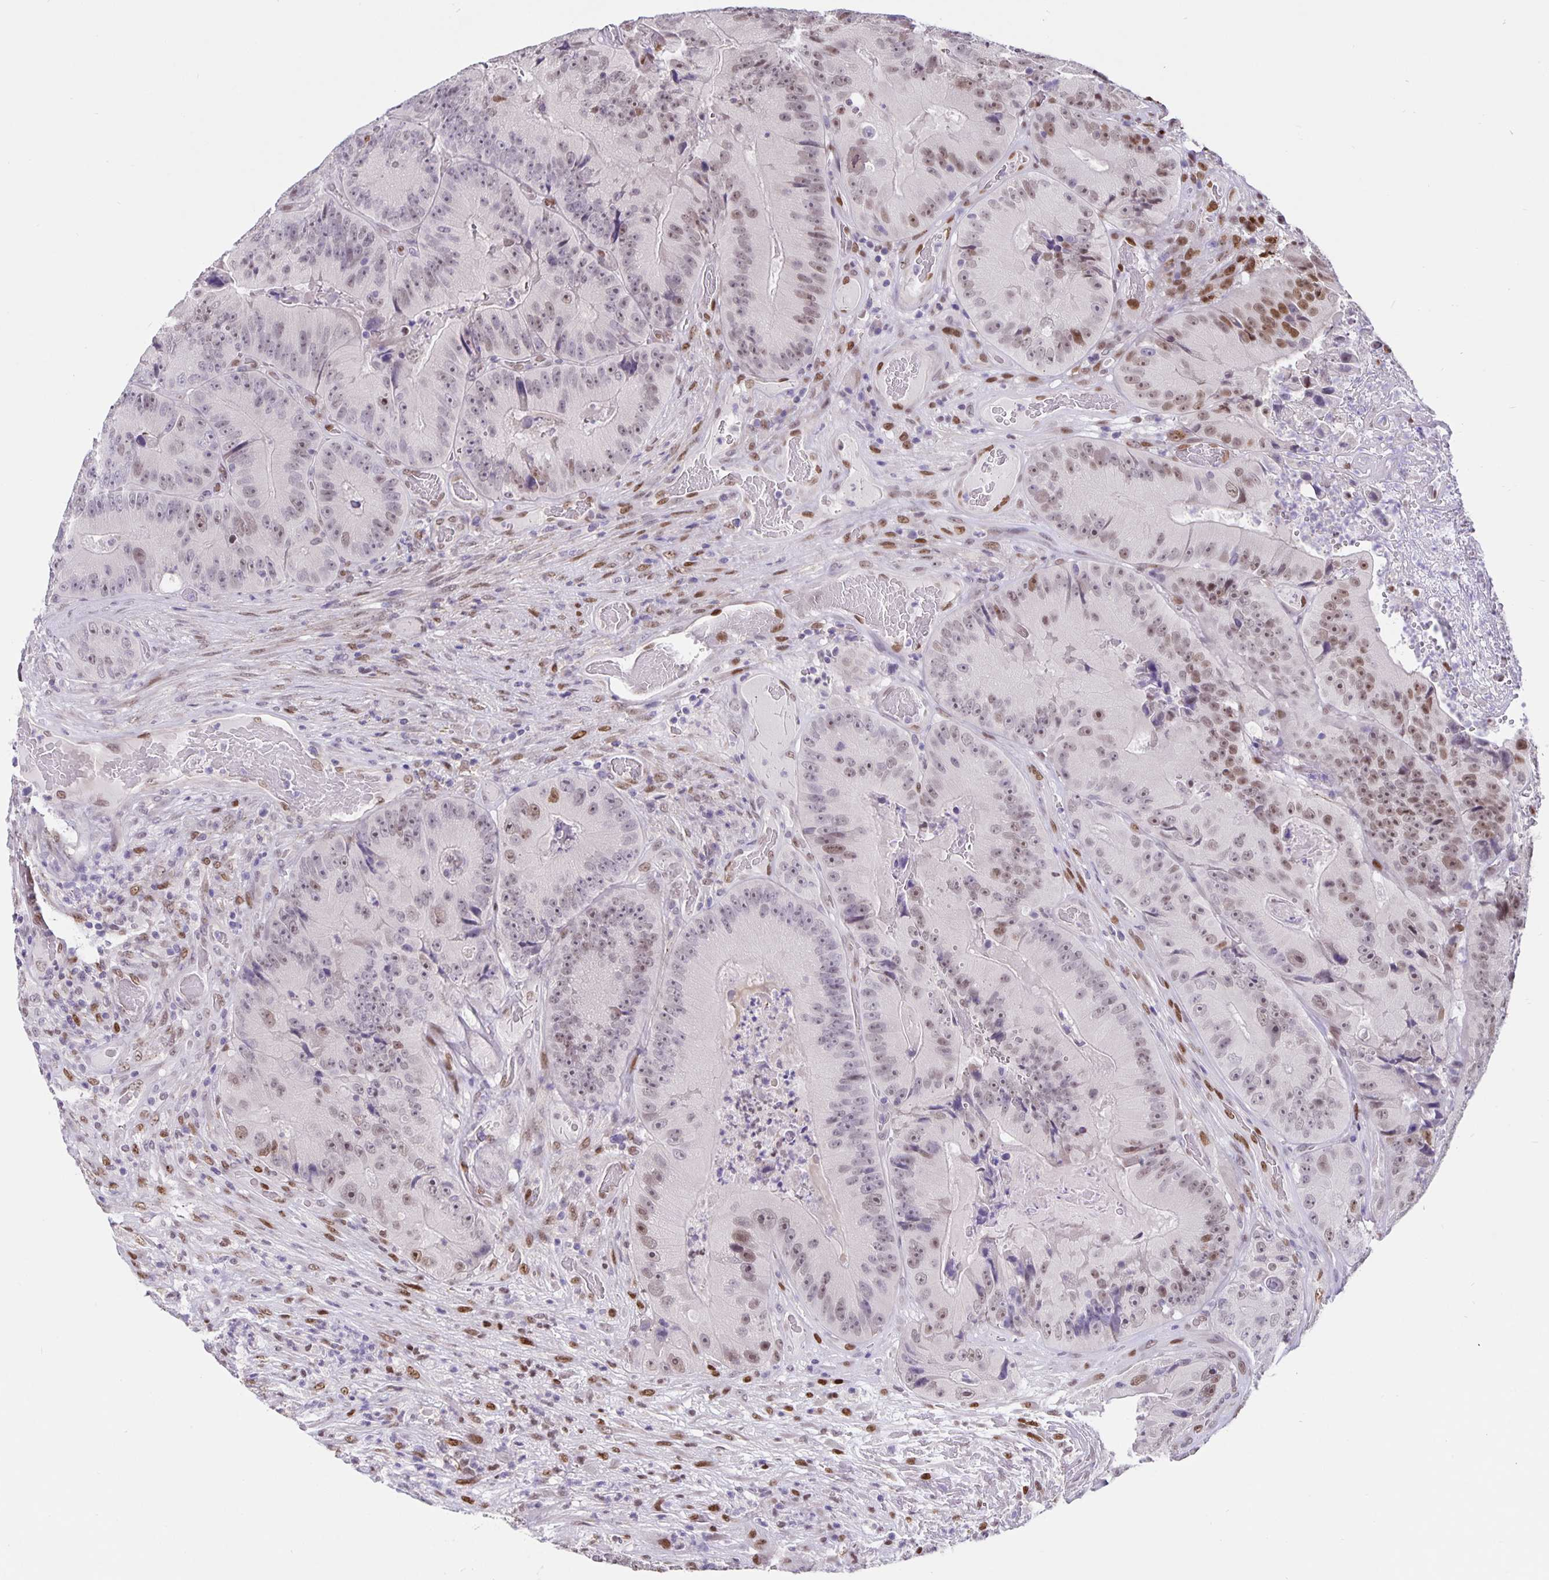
{"staining": {"intensity": "weak", "quantity": "<25%", "location": "nuclear"}, "tissue": "colorectal cancer", "cell_type": "Tumor cells", "image_type": "cancer", "snomed": [{"axis": "morphology", "description": "Adenocarcinoma, NOS"}, {"axis": "topography", "description": "Colon"}], "caption": "Colorectal cancer stained for a protein using immunohistochemistry (IHC) shows no expression tumor cells.", "gene": "FOSL2", "patient": {"sex": "female", "age": 86}}